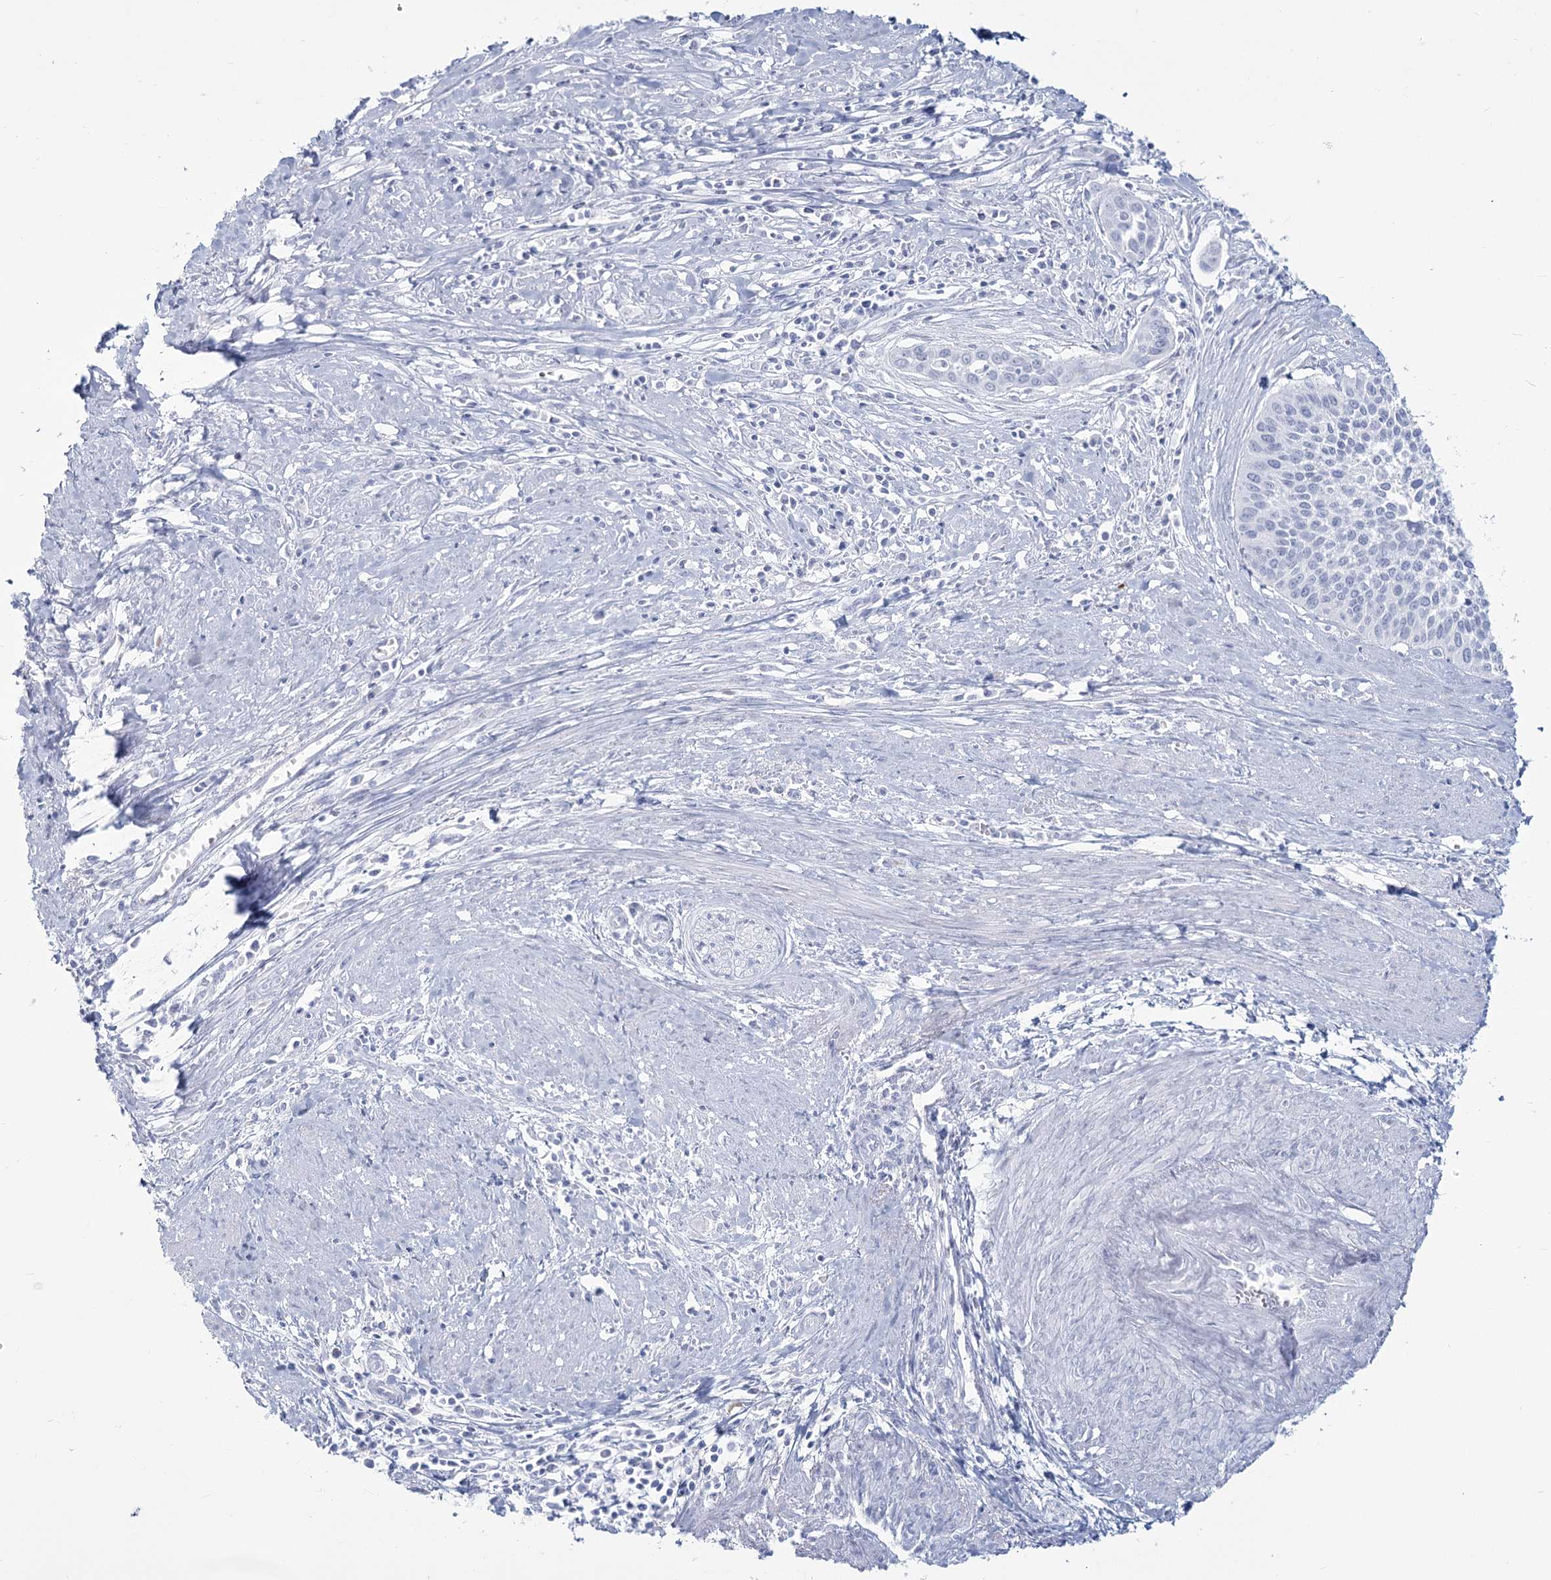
{"staining": {"intensity": "negative", "quantity": "none", "location": "none"}, "tissue": "cervical cancer", "cell_type": "Tumor cells", "image_type": "cancer", "snomed": [{"axis": "morphology", "description": "Squamous cell carcinoma, NOS"}, {"axis": "topography", "description": "Cervix"}], "caption": "A histopathology image of cervical cancer (squamous cell carcinoma) stained for a protein reveals no brown staining in tumor cells.", "gene": "SLC6A19", "patient": {"sex": "female", "age": 34}}